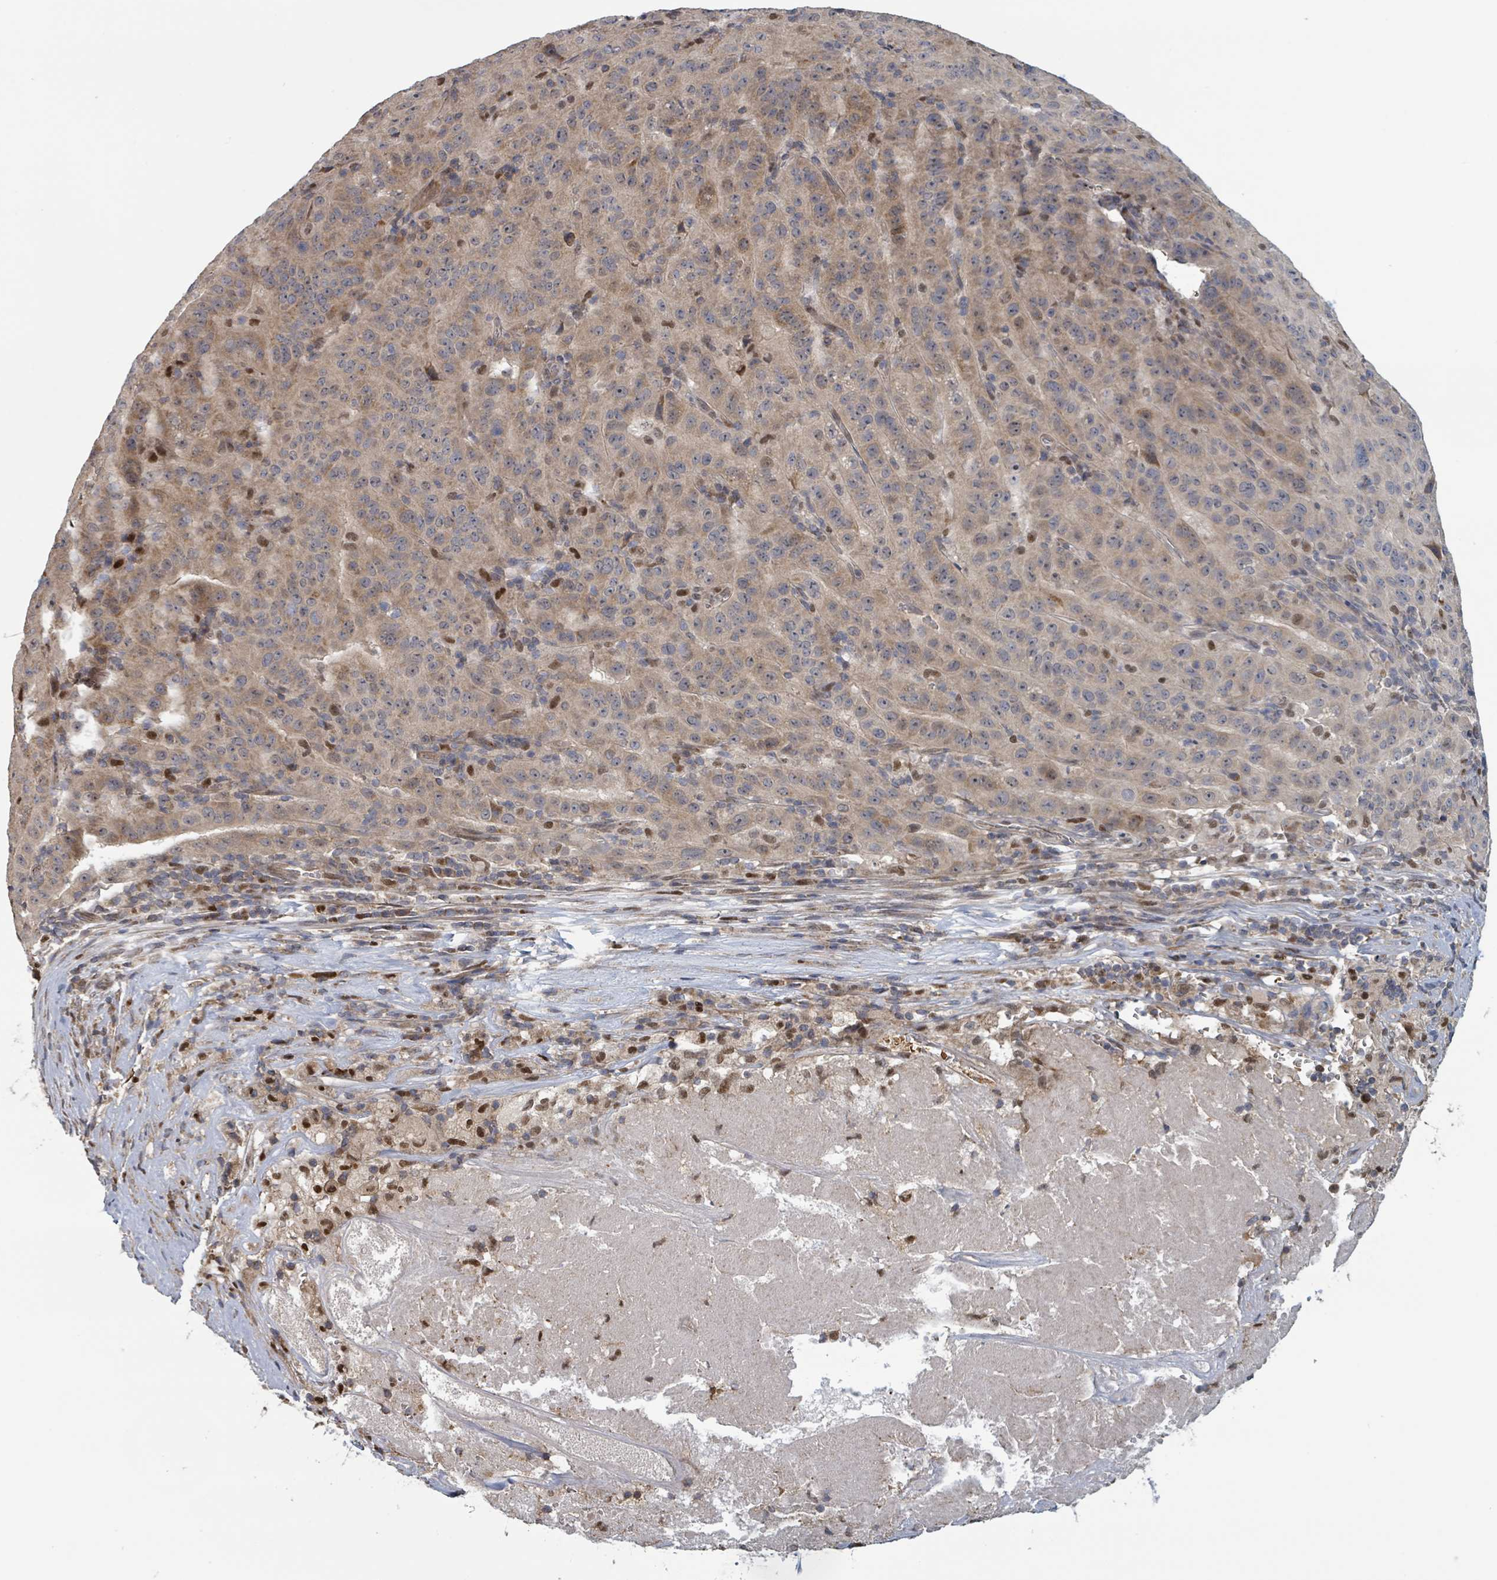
{"staining": {"intensity": "weak", "quantity": "25%-75%", "location": "cytoplasmic/membranous"}, "tissue": "pancreatic cancer", "cell_type": "Tumor cells", "image_type": "cancer", "snomed": [{"axis": "morphology", "description": "Adenocarcinoma, NOS"}, {"axis": "topography", "description": "Pancreas"}], "caption": "Immunohistochemical staining of adenocarcinoma (pancreatic) shows low levels of weak cytoplasmic/membranous protein staining in approximately 25%-75% of tumor cells. (DAB IHC with brightfield microscopy, high magnification).", "gene": "HIVEP1", "patient": {"sex": "male", "age": 63}}